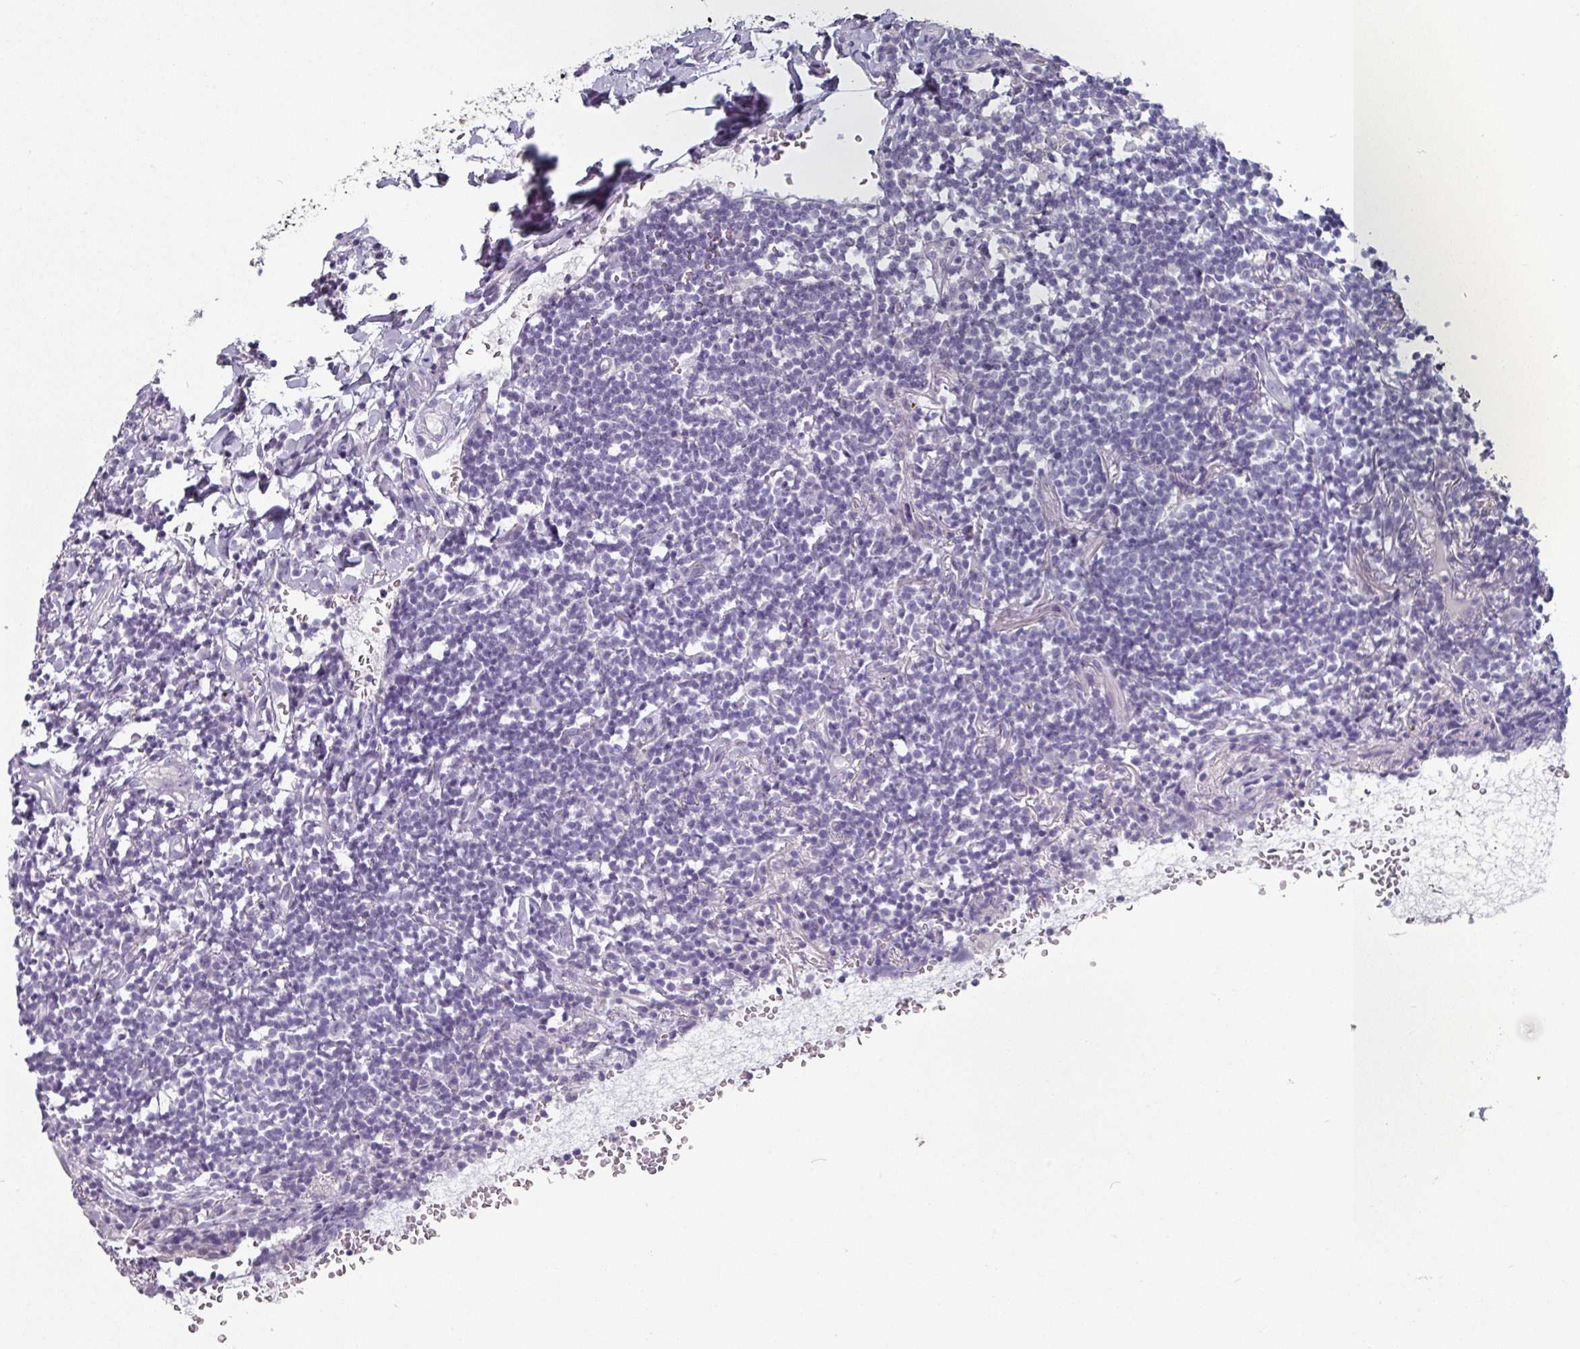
{"staining": {"intensity": "negative", "quantity": "none", "location": "none"}, "tissue": "lymphoma", "cell_type": "Tumor cells", "image_type": "cancer", "snomed": [{"axis": "morphology", "description": "Malignant lymphoma, non-Hodgkin's type, Low grade"}, {"axis": "topography", "description": "Lung"}], "caption": "Protein analysis of low-grade malignant lymphoma, non-Hodgkin's type reveals no significant expression in tumor cells.", "gene": "SLC17A7", "patient": {"sex": "female", "age": 71}}